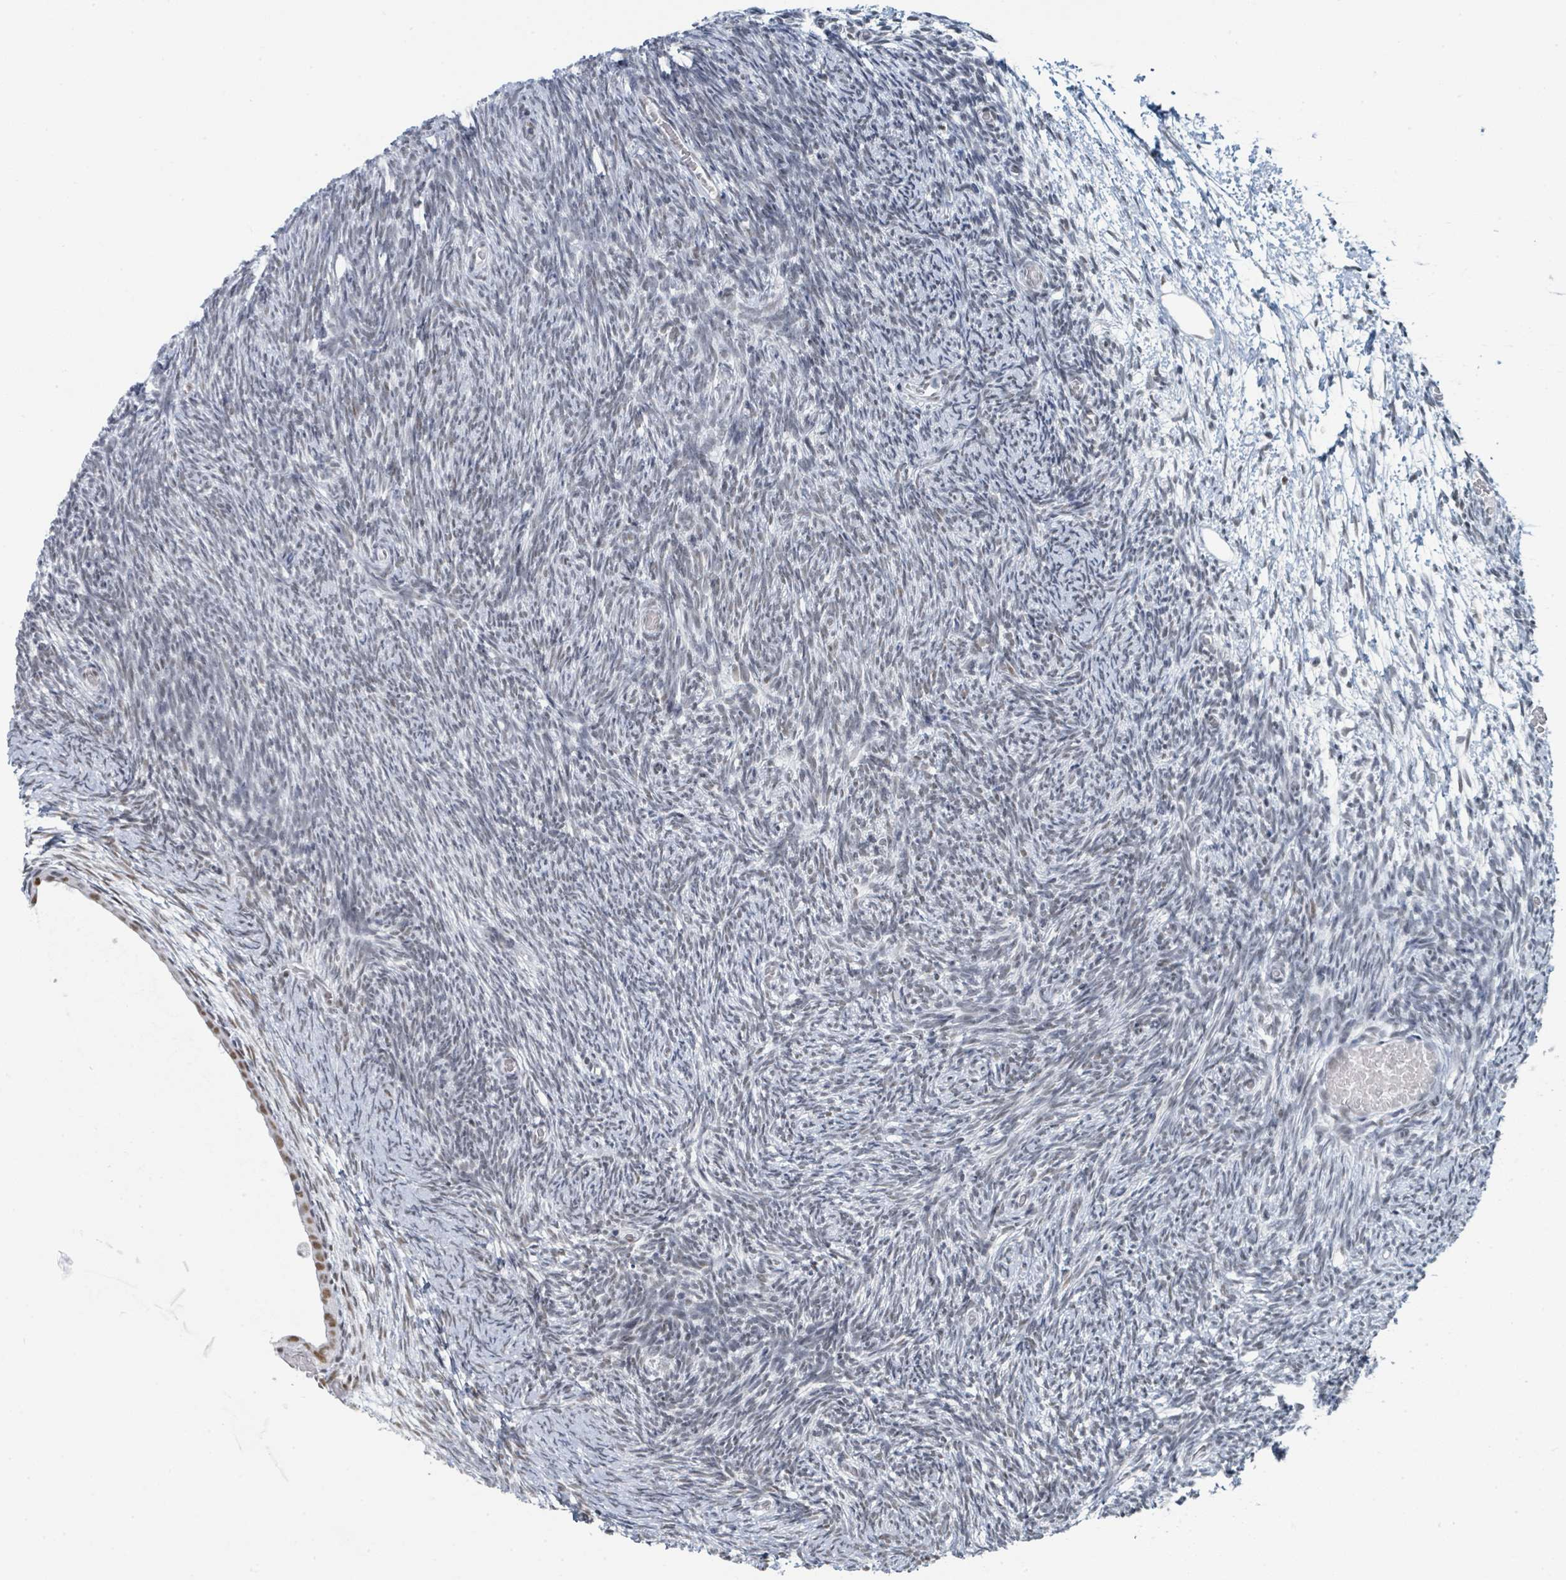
{"staining": {"intensity": "negative", "quantity": "none", "location": "none"}, "tissue": "ovary", "cell_type": "Follicle cells", "image_type": "normal", "snomed": [{"axis": "morphology", "description": "Normal tissue, NOS"}, {"axis": "topography", "description": "Ovary"}], "caption": "Immunohistochemical staining of normal ovary shows no significant positivity in follicle cells.", "gene": "EHMT2", "patient": {"sex": "female", "age": 39}}